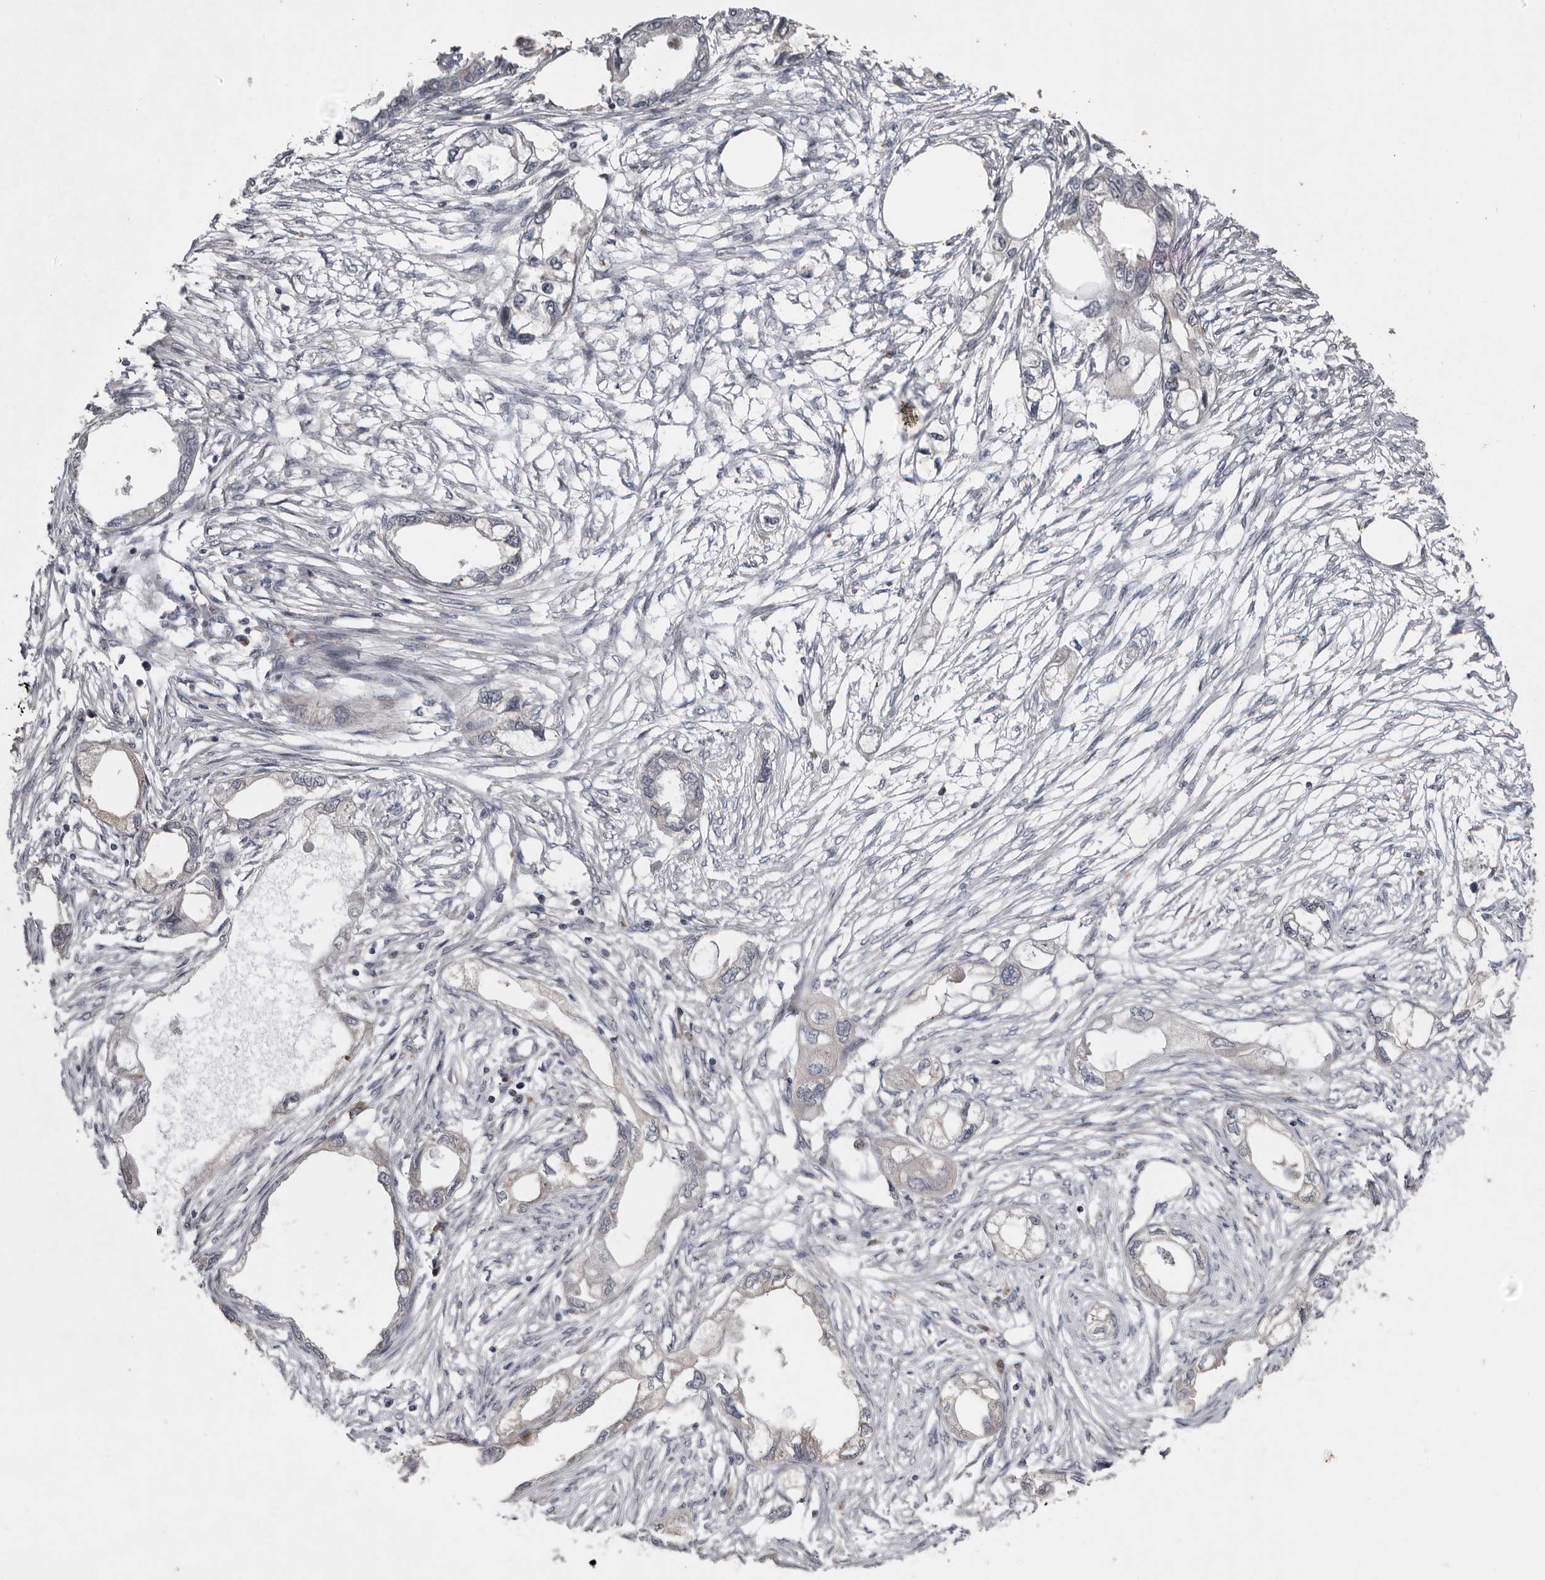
{"staining": {"intensity": "negative", "quantity": "none", "location": "none"}, "tissue": "endometrial cancer", "cell_type": "Tumor cells", "image_type": "cancer", "snomed": [{"axis": "morphology", "description": "Adenocarcinoma, NOS"}, {"axis": "morphology", "description": "Adenocarcinoma, metastatic, NOS"}, {"axis": "topography", "description": "Adipose tissue"}, {"axis": "topography", "description": "Endometrium"}], "caption": "Endometrial cancer stained for a protein using immunohistochemistry exhibits no expression tumor cells.", "gene": "CHML", "patient": {"sex": "female", "age": 67}}